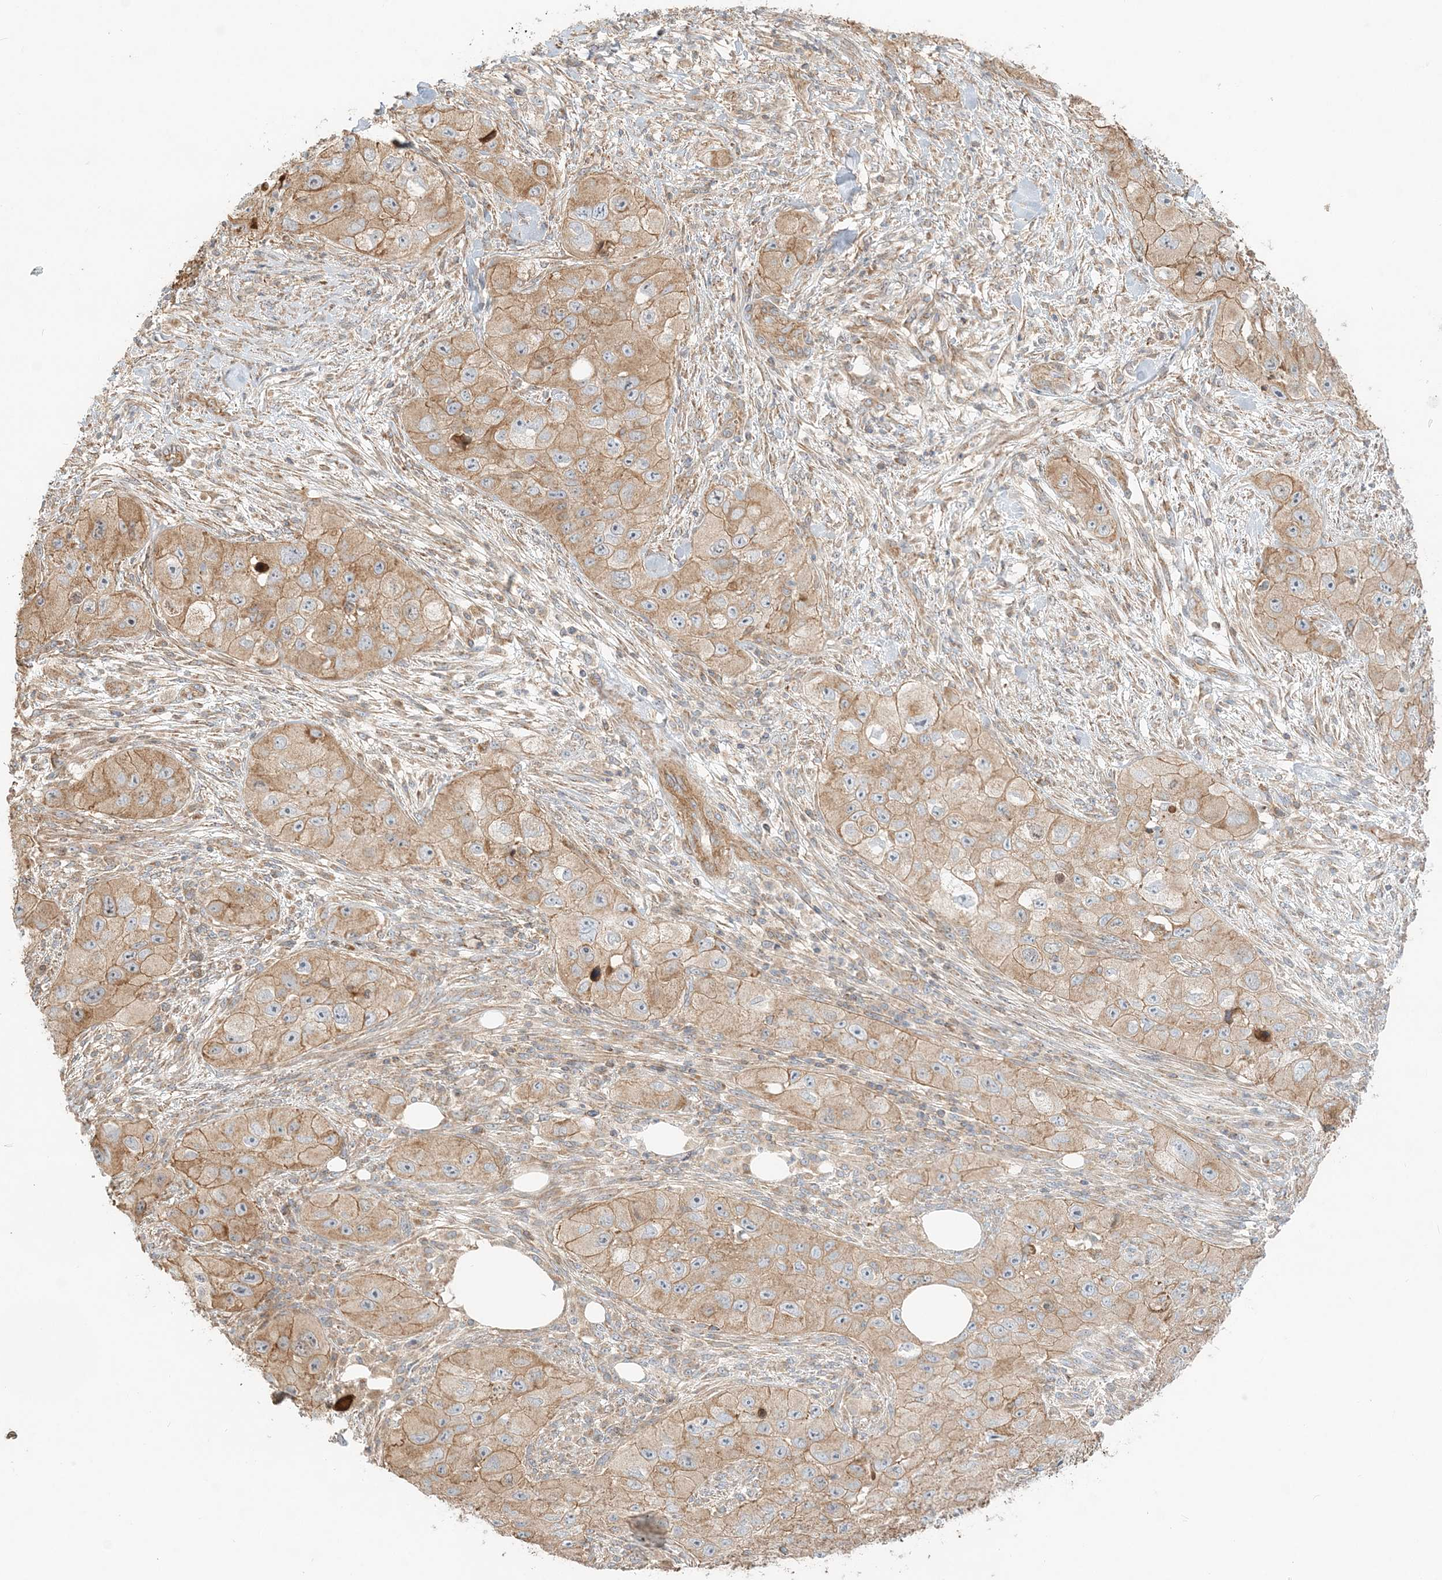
{"staining": {"intensity": "moderate", "quantity": ">75%", "location": "cytoplasmic/membranous"}, "tissue": "skin cancer", "cell_type": "Tumor cells", "image_type": "cancer", "snomed": [{"axis": "morphology", "description": "Squamous cell carcinoma, NOS"}, {"axis": "topography", "description": "Skin"}, {"axis": "topography", "description": "Subcutis"}], "caption": "The micrograph demonstrates staining of skin squamous cell carcinoma, revealing moderate cytoplasmic/membranous protein expression (brown color) within tumor cells. (DAB IHC, brown staining for protein, blue staining for nuclei).", "gene": "KIAA0232", "patient": {"sex": "male", "age": 73}}